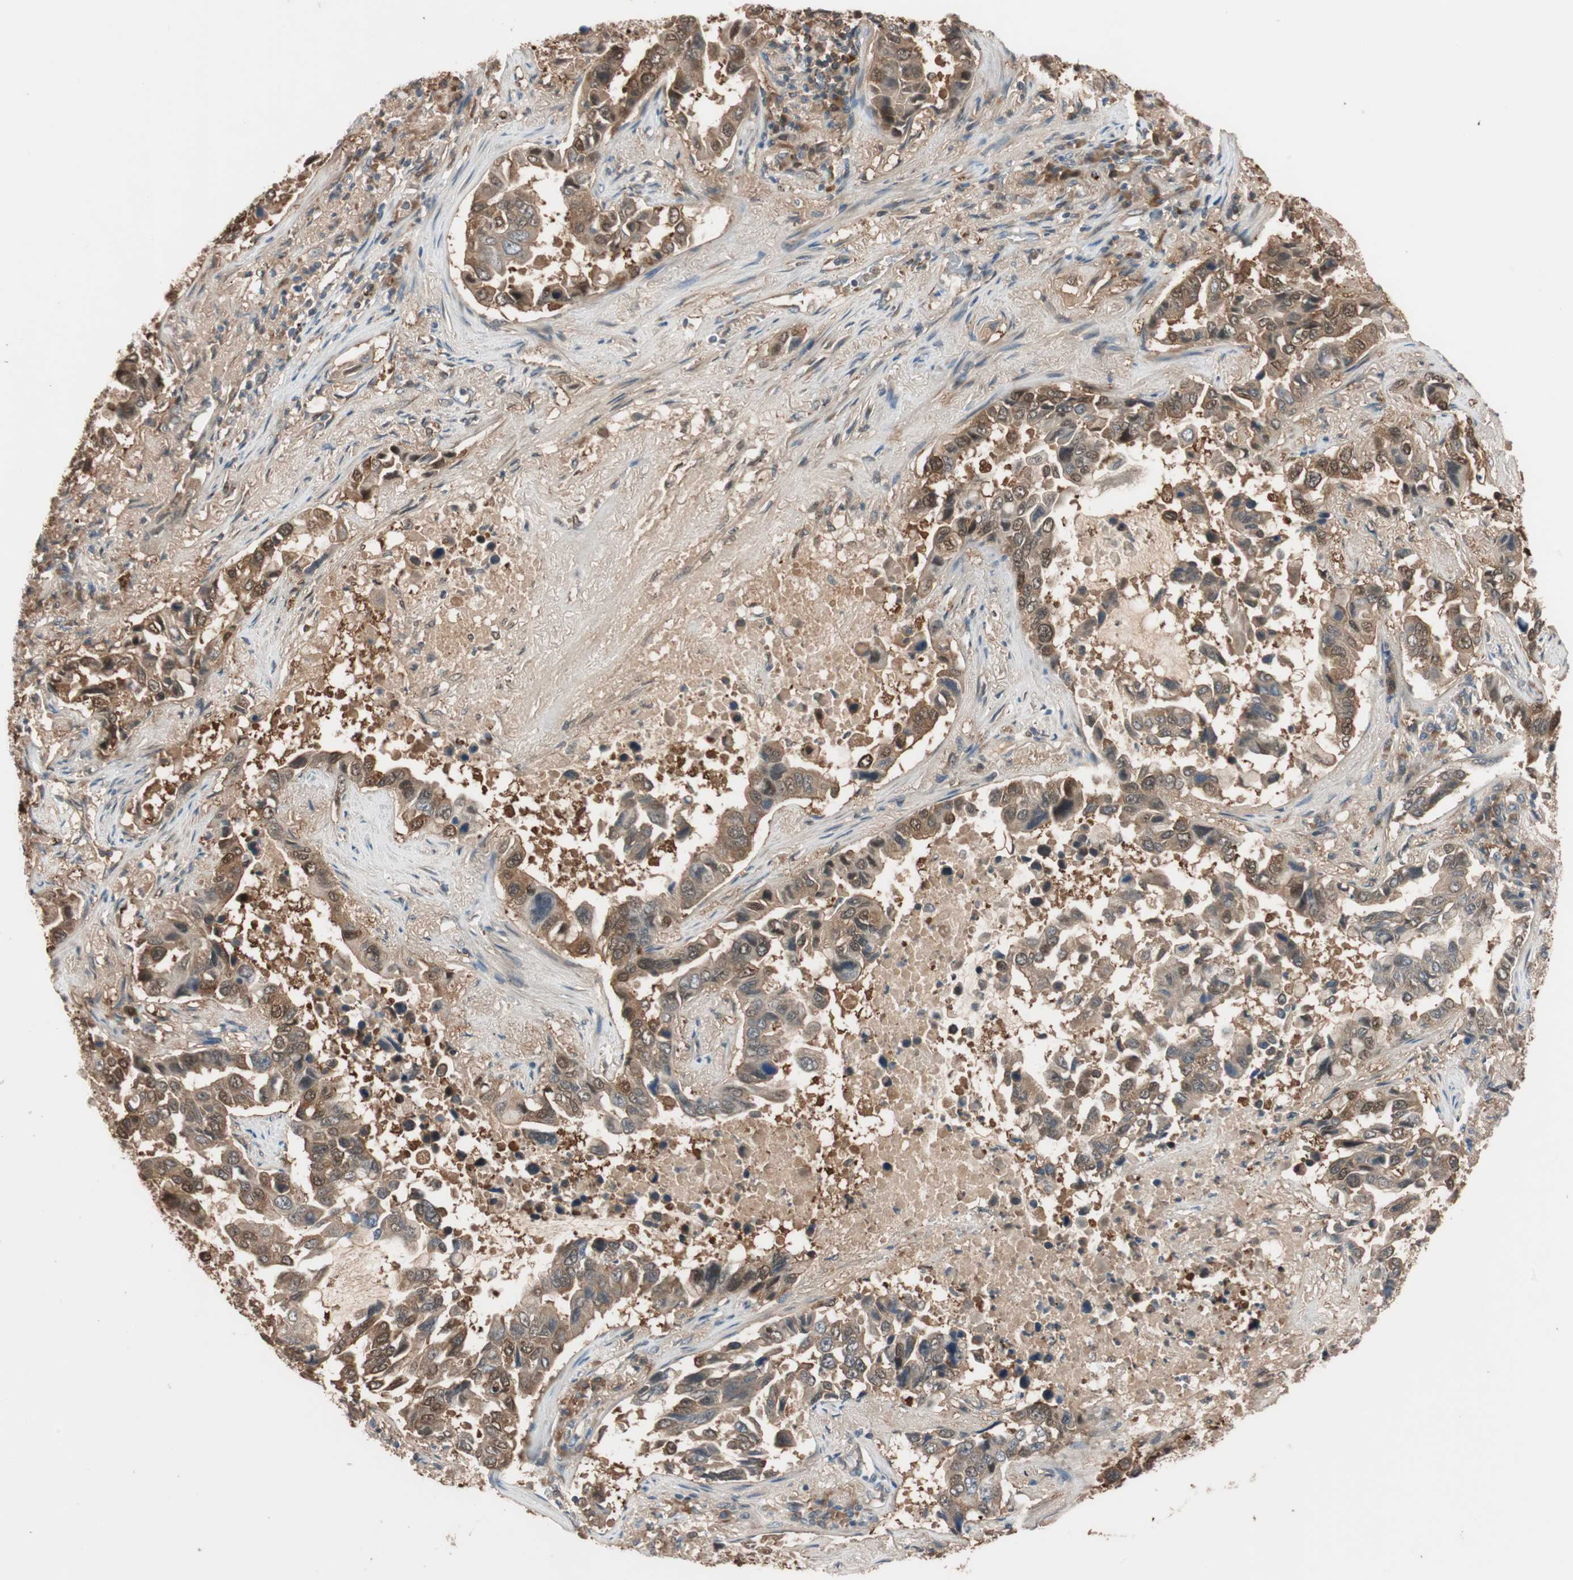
{"staining": {"intensity": "moderate", "quantity": ">75%", "location": "cytoplasmic/membranous"}, "tissue": "lung cancer", "cell_type": "Tumor cells", "image_type": "cancer", "snomed": [{"axis": "morphology", "description": "Adenocarcinoma, NOS"}, {"axis": "topography", "description": "Lung"}], "caption": "Immunohistochemistry of lung cancer (adenocarcinoma) exhibits medium levels of moderate cytoplasmic/membranous staining in about >75% of tumor cells.", "gene": "PIK3R3", "patient": {"sex": "male", "age": 64}}